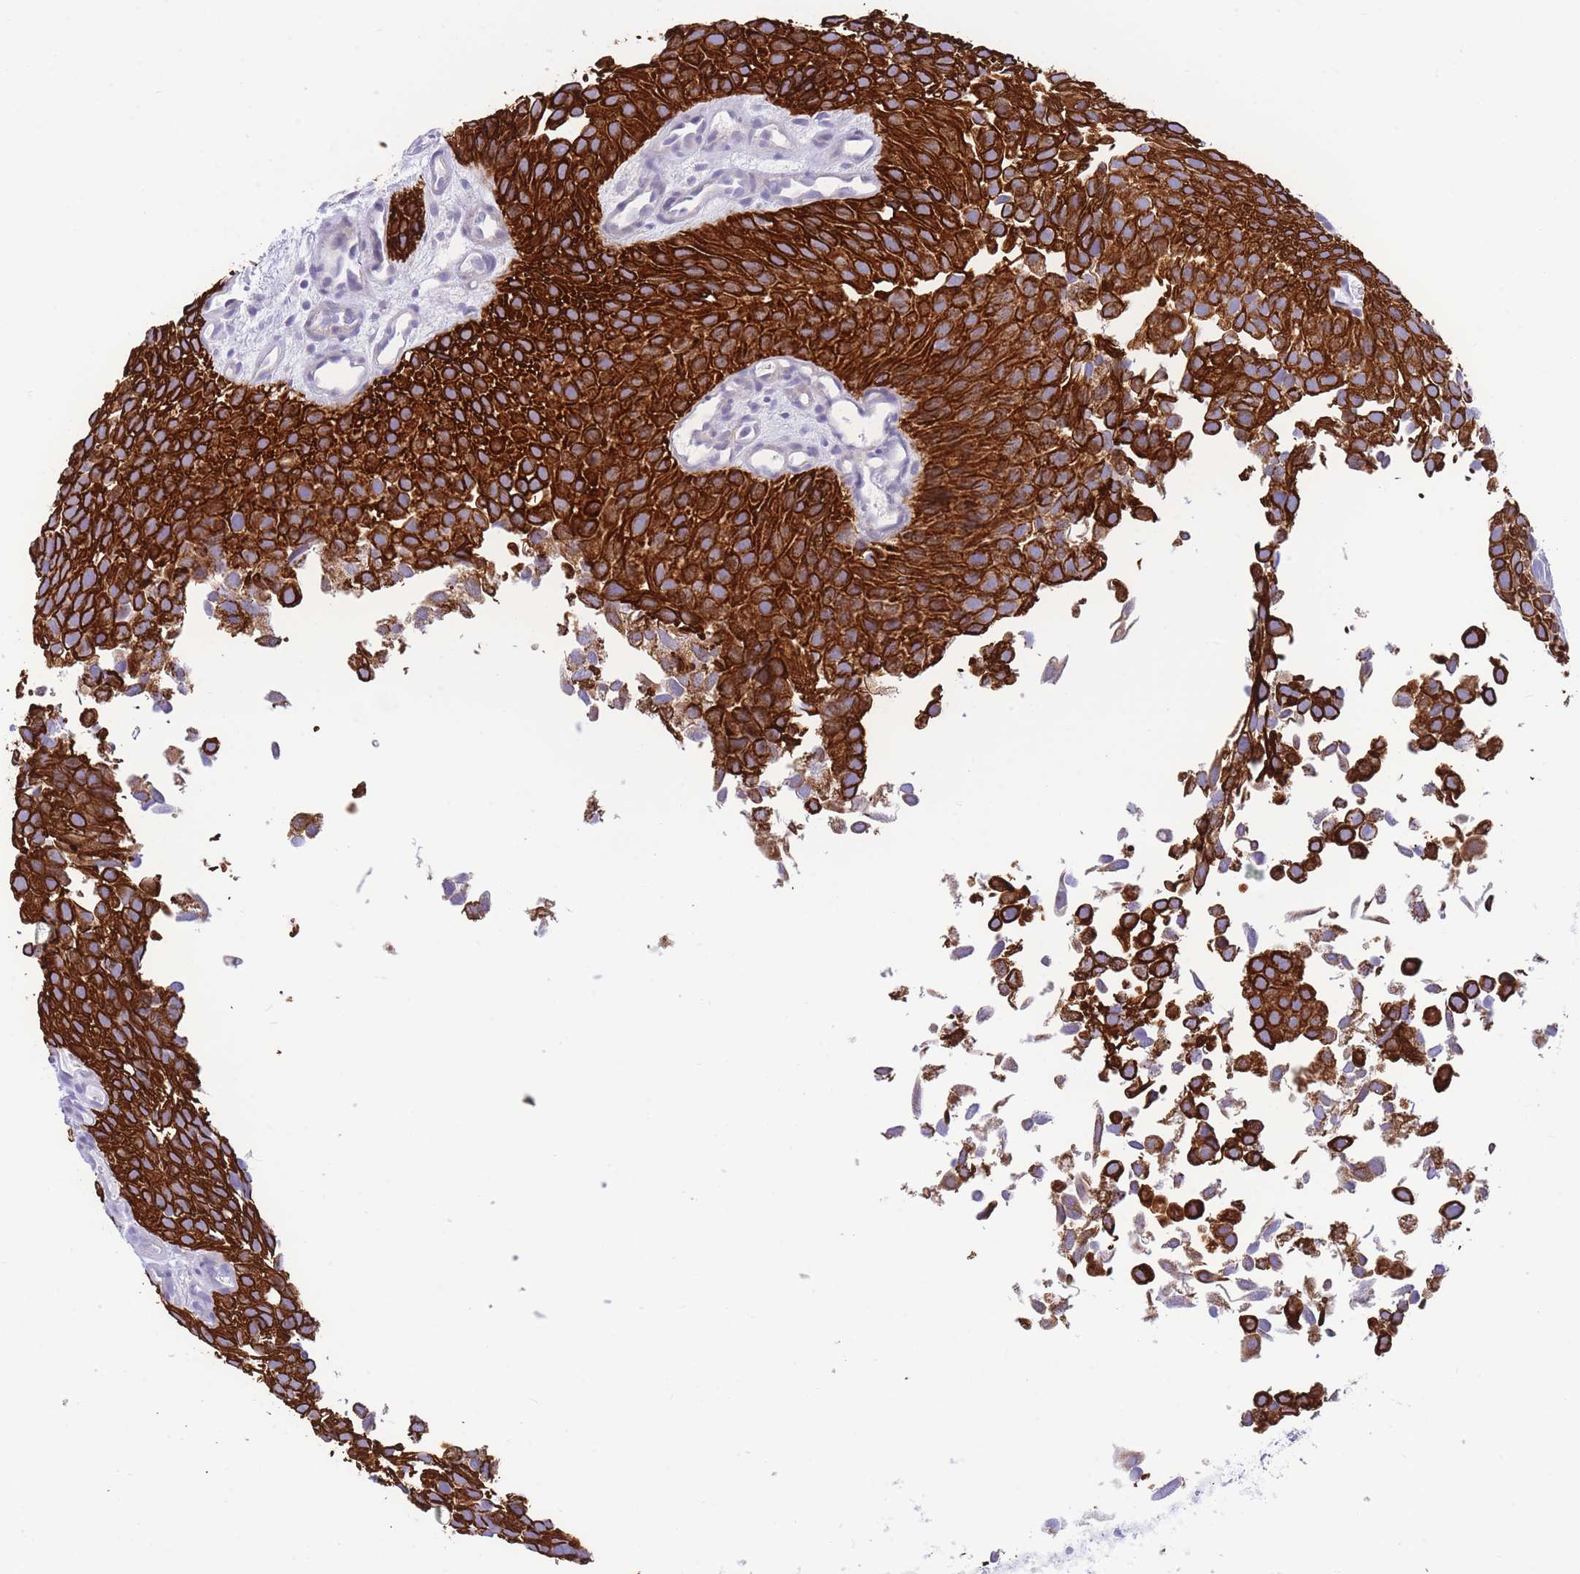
{"staining": {"intensity": "strong", "quantity": ">75%", "location": "cytoplasmic/membranous"}, "tissue": "urothelial cancer", "cell_type": "Tumor cells", "image_type": "cancer", "snomed": [{"axis": "morphology", "description": "Urothelial carcinoma, Low grade"}, {"axis": "topography", "description": "Urinary bladder"}], "caption": "Protein analysis of urothelial cancer tissue demonstrates strong cytoplasmic/membranous staining in about >75% of tumor cells. (DAB (3,3'-diaminobenzidine) IHC, brown staining for protein, blue staining for nuclei).", "gene": "VWA8", "patient": {"sex": "male", "age": 88}}